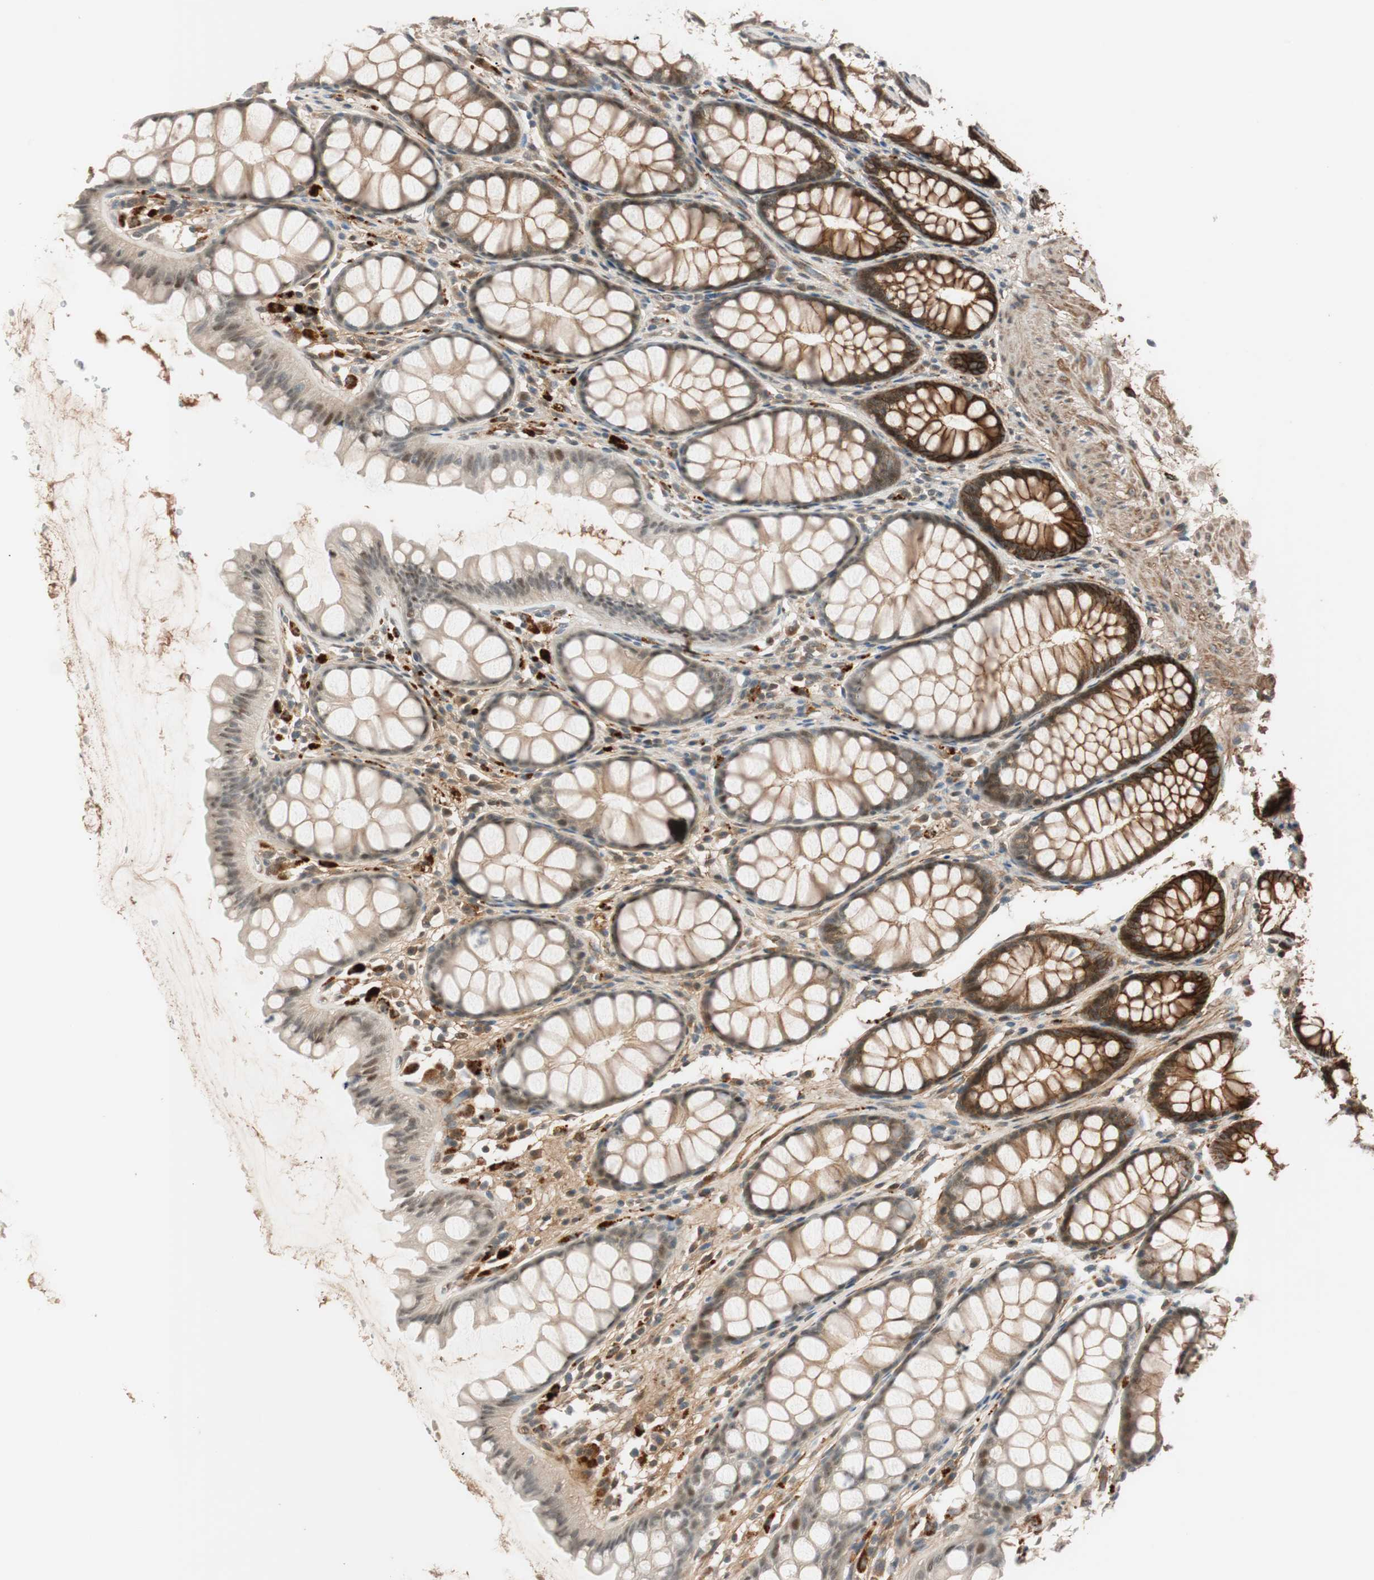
{"staining": {"intensity": "weak", "quantity": ">75%", "location": "cytoplasmic/membranous"}, "tissue": "colon", "cell_type": "Endothelial cells", "image_type": "normal", "snomed": [{"axis": "morphology", "description": "Normal tissue, NOS"}, {"axis": "topography", "description": "Colon"}], "caption": "About >75% of endothelial cells in unremarkable human colon demonstrate weak cytoplasmic/membranous protein positivity as visualized by brown immunohistochemical staining.", "gene": "EPHA6", "patient": {"sex": "female", "age": 55}}